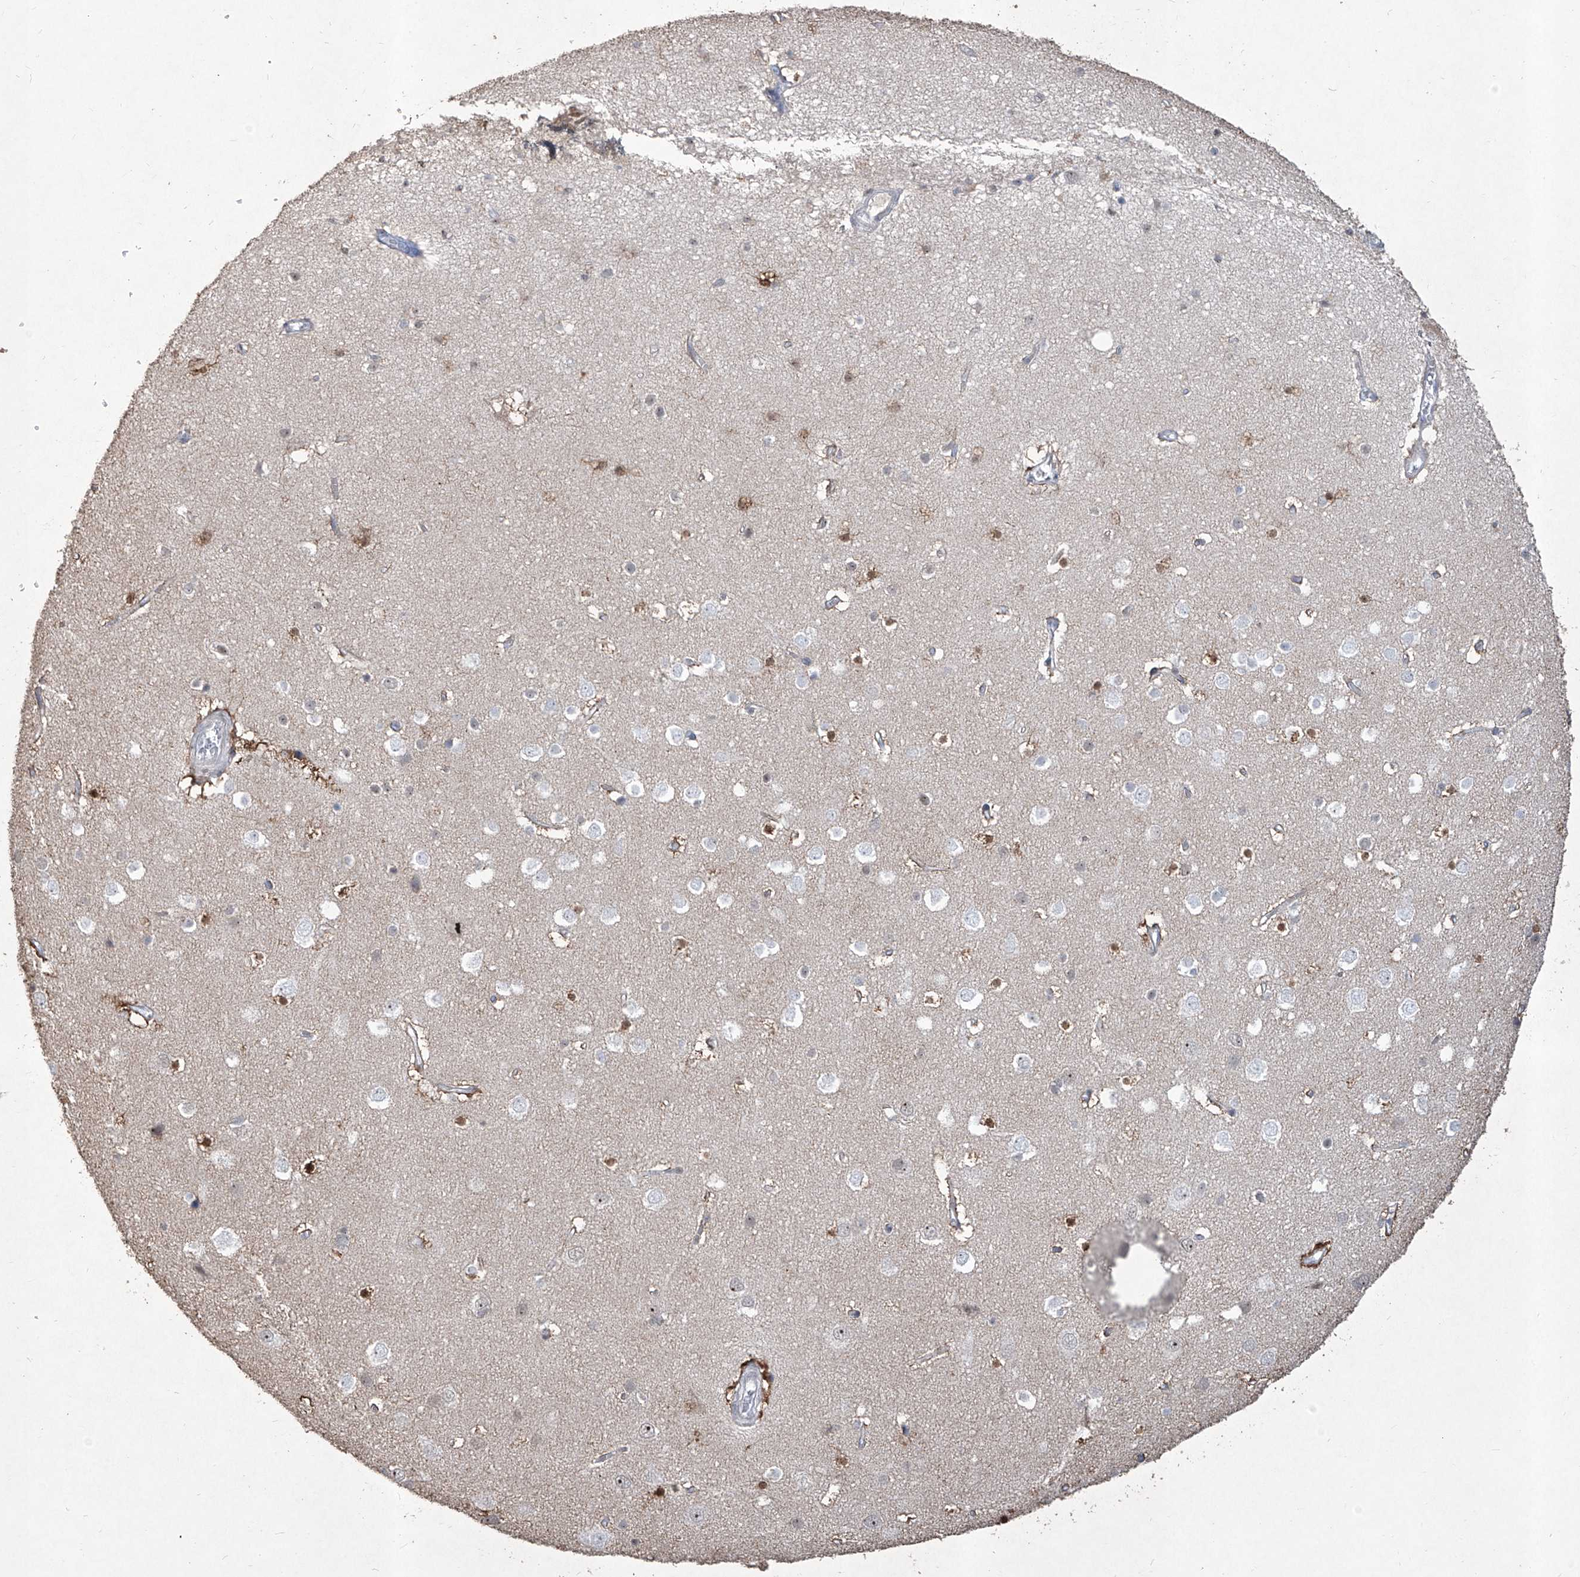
{"staining": {"intensity": "weak", "quantity": "25%-75%", "location": "cytoplasmic/membranous"}, "tissue": "cerebral cortex", "cell_type": "Endothelial cells", "image_type": "normal", "snomed": [{"axis": "morphology", "description": "Normal tissue, NOS"}, {"axis": "topography", "description": "Cerebral cortex"}], "caption": "Normal cerebral cortex exhibits weak cytoplasmic/membranous staining in approximately 25%-75% of endothelial cells (IHC, brightfield microscopy, high magnification)..", "gene": "ZBTB48", "patient": {"sex": "male", "age": 54}}